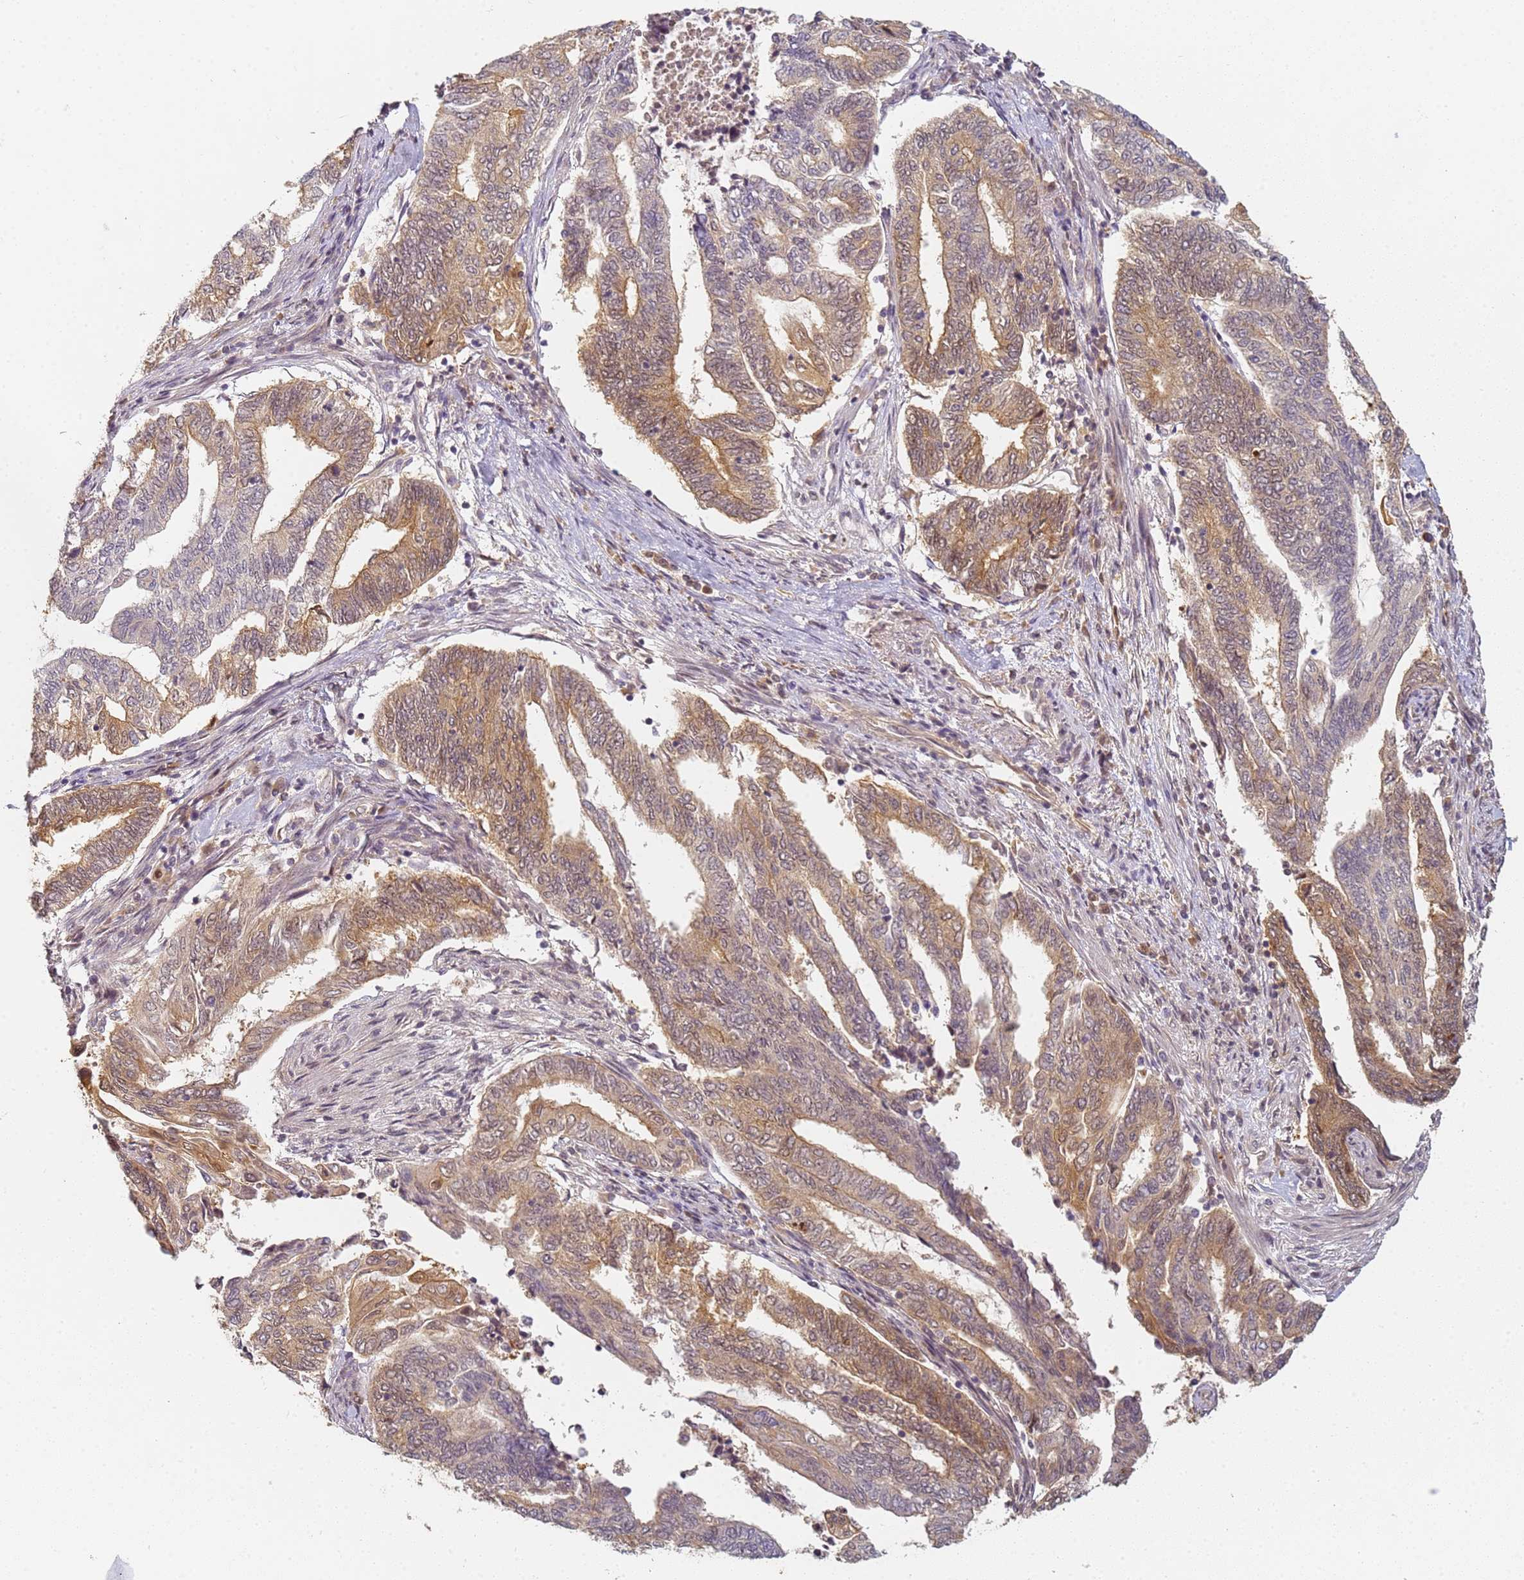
{"staining": {"intensity": "moderate", "quantity": ">75%", "location": "cytoplasmic/membranous,nuclear"}, "tissue": "endometrial cancer", "cell_type": "Tumor cells", "image_type": "cancer", "snomed": [{"axis": "morphology", "description": "Adenocarcinoma, NOS"}, {"axis": "topography", "description": "Uterus"}, {"axis": "topography", "description": "Endometrium"}], "caption": "About >75% of tumor cells in human endometrial cancer (adenocarcinoma) show moderate cytoplasmic/membranous and nuclear protein positivity as visualized by brown immunohistochemical staining.", "gene": "HMCES", "patient": {"sex": "female", "age": 70}}